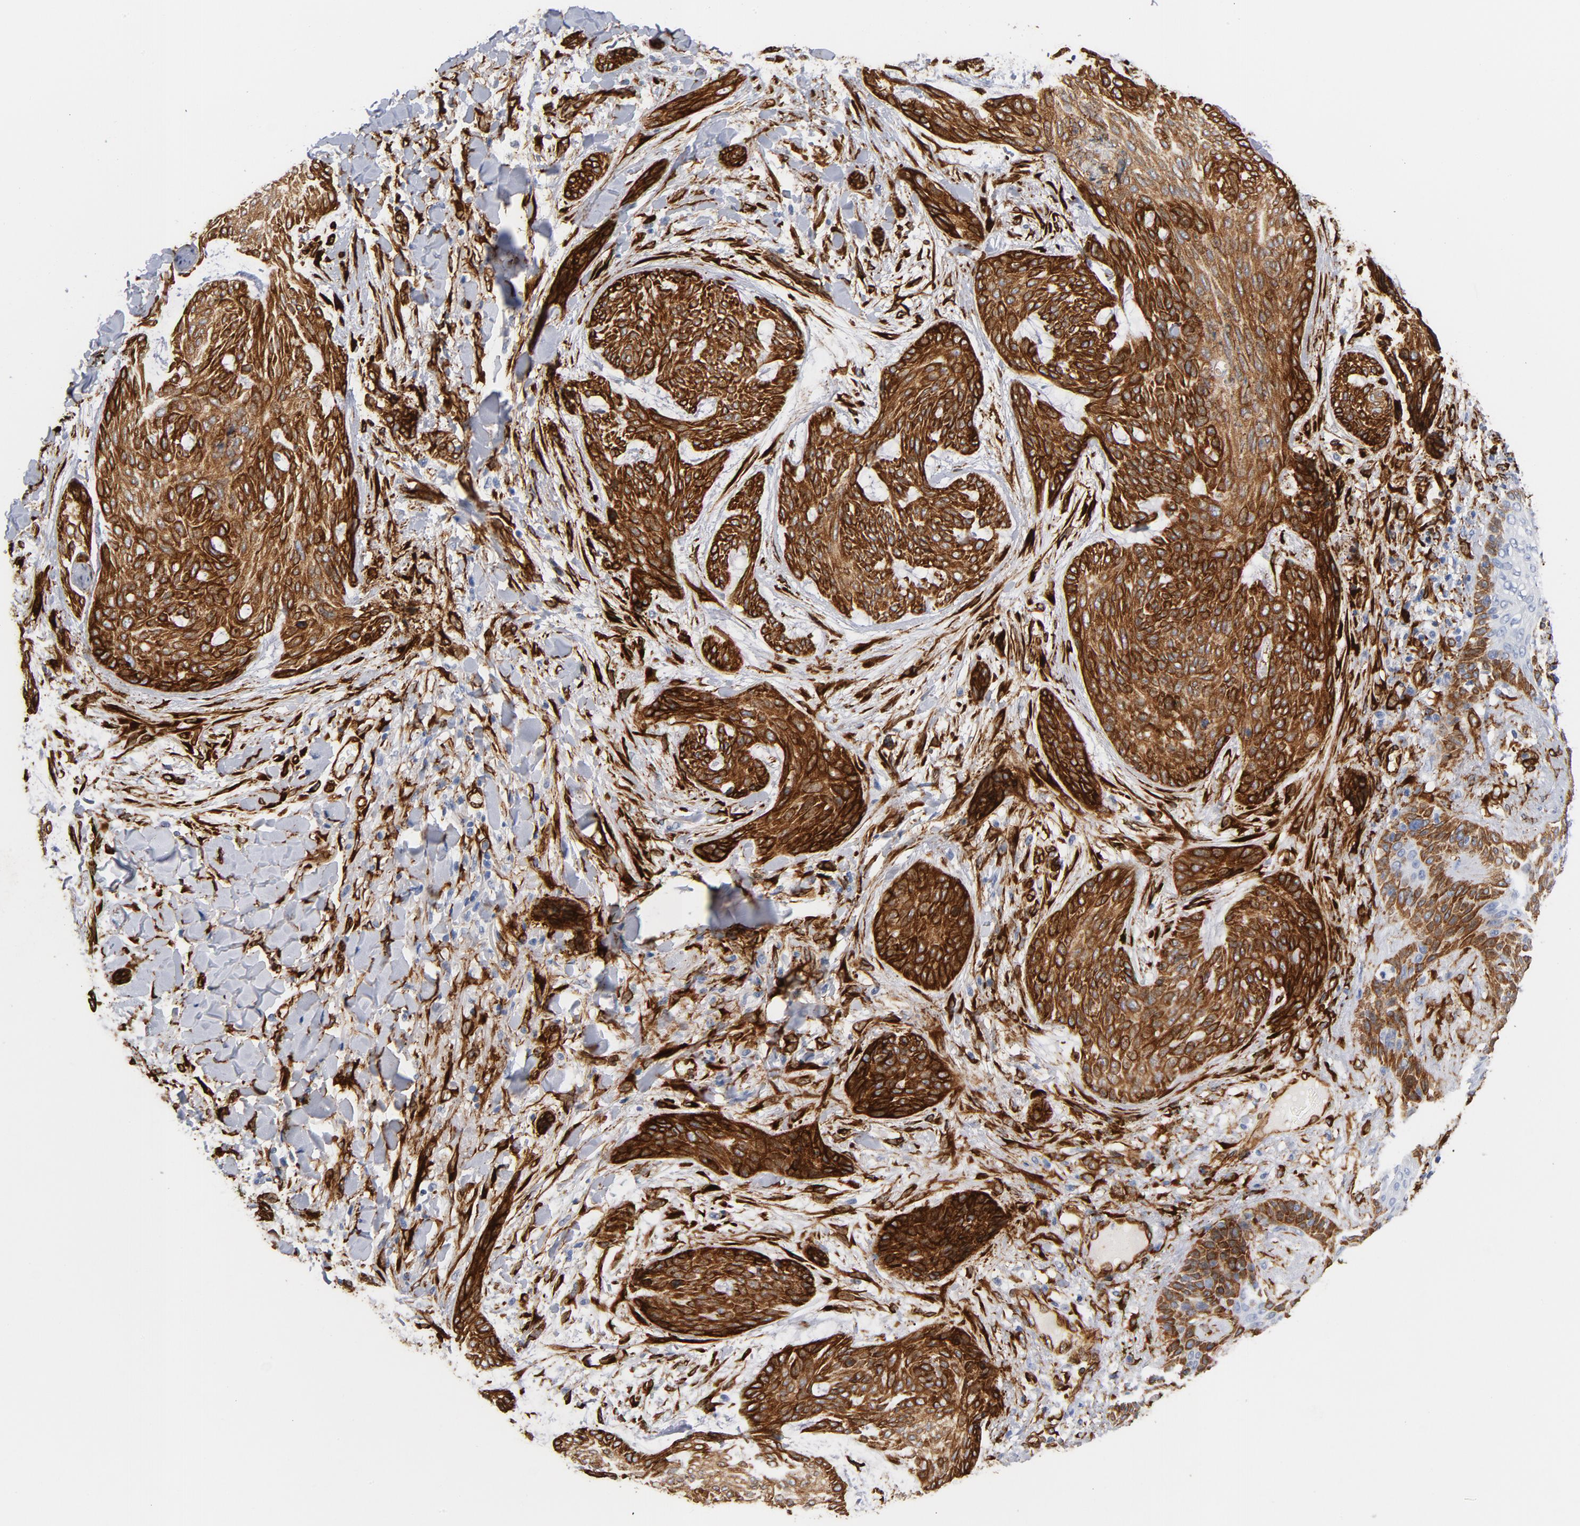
{"staining": {"intensity": "strong", "quantity": ">75%", "location": "cytoplasmic/membranous"}, "tissue": "skin cancer", "cell_type": "Tumor cells", "image_type": "cancer", "snomed": [{"axis": "morphology", "description": "Normal tissue, NOS"}, {"axis": "morphology", "description": "Basal cell carcinoma"}, {"axis": "topography", "description": "Skin"}], "caption": "Skin basal cell carcinoma was stained to show a protein in brown. There is high levels of strong cytoplasmic/membranous positivity in about >75% of tumor cells.", "gene": "SERPINH1", "patient": {"sex": "female", "age": 71}}